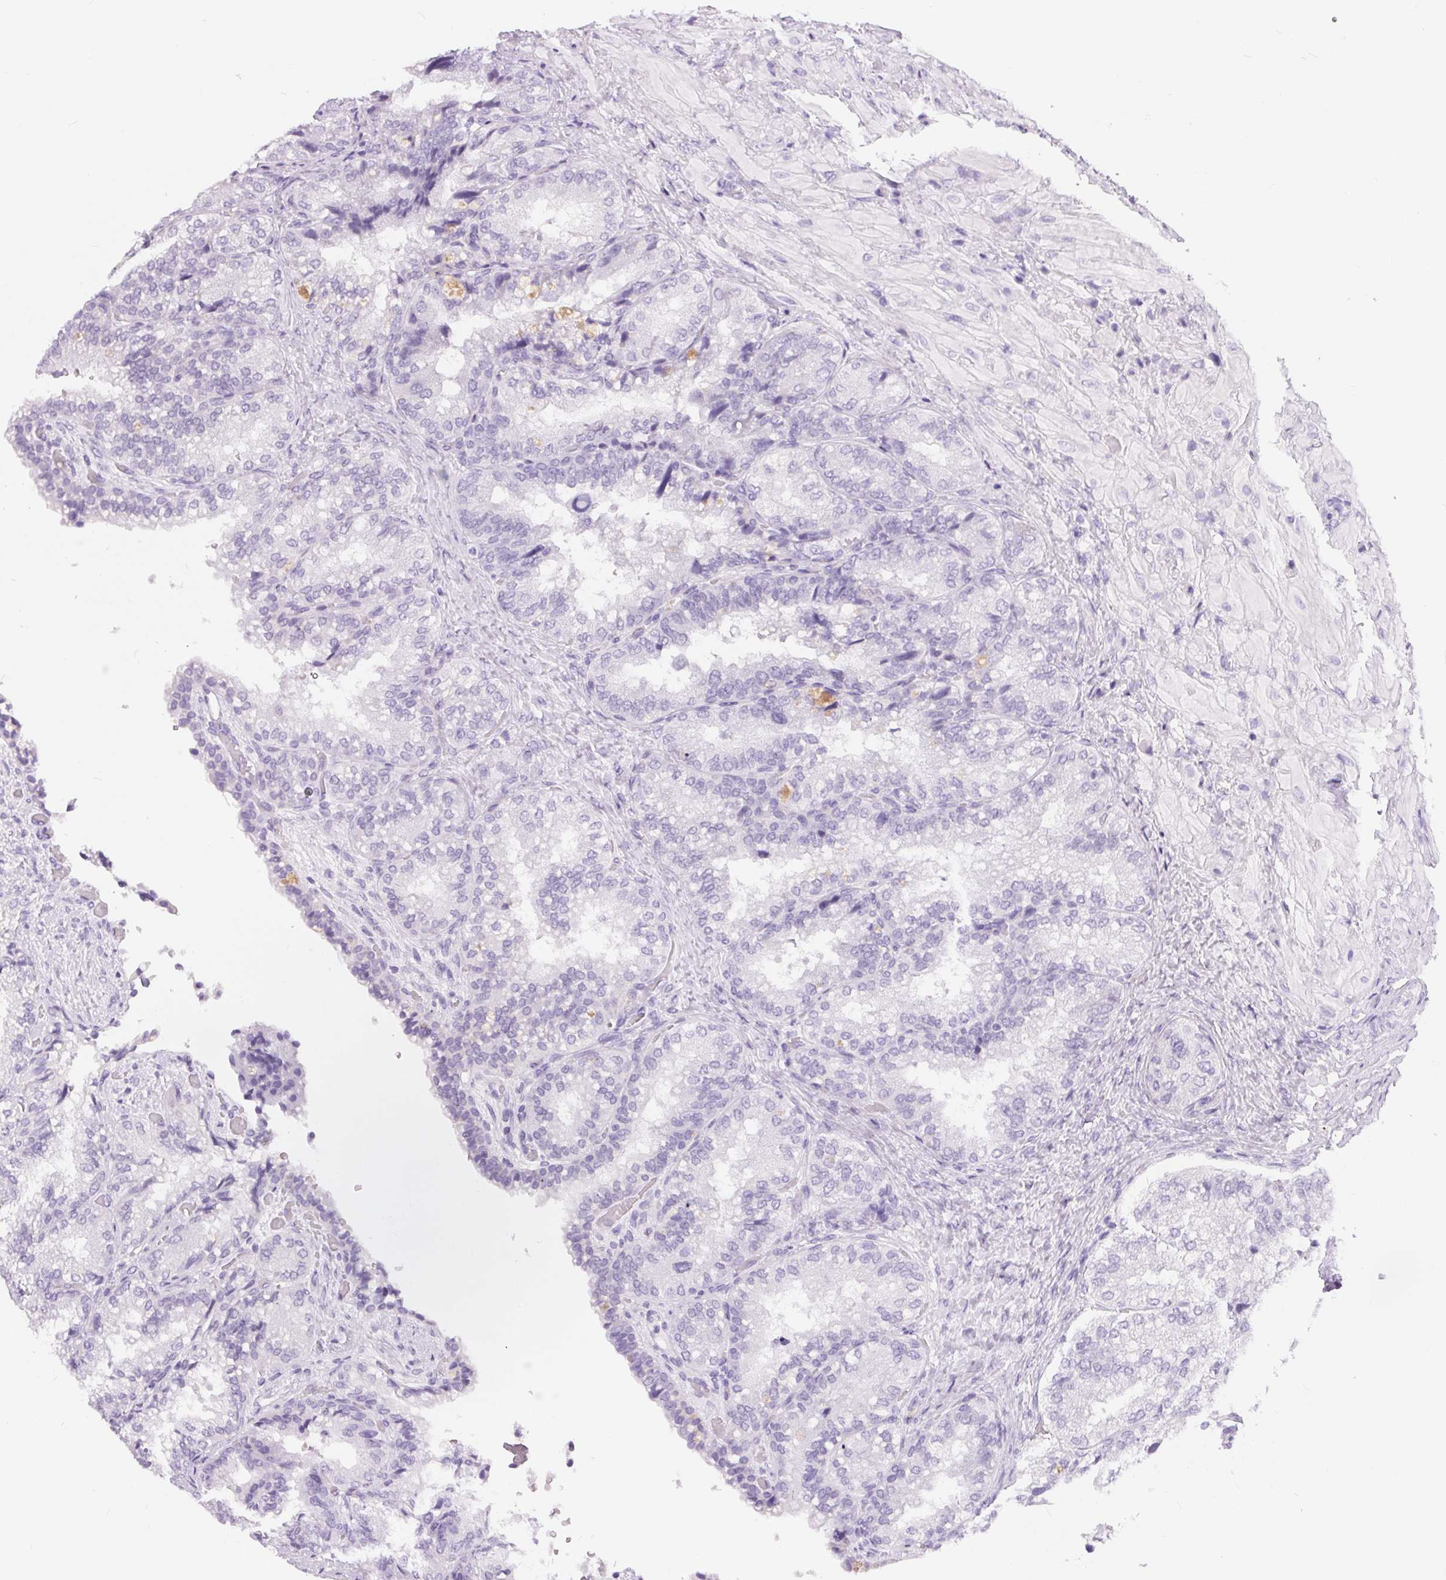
{"staining": {"intensity": "negative", "quantity": "none", "location": "none"}, "tissue": "seminal vesicle", "cell_type": "Glandular cells", "image_type": "normal", "snomed": [{"axis": "morphology", "description": "Normal tissue, NOS"}, {"axis": "topography", "description": "Seminal veicle"}], "caption": "DAB immunohistochemical staining of benign human seminal vesicle displays no significant staining in glandular cells.", "gene": "XDH", "patient": {"sex": "male", "age": 57}}